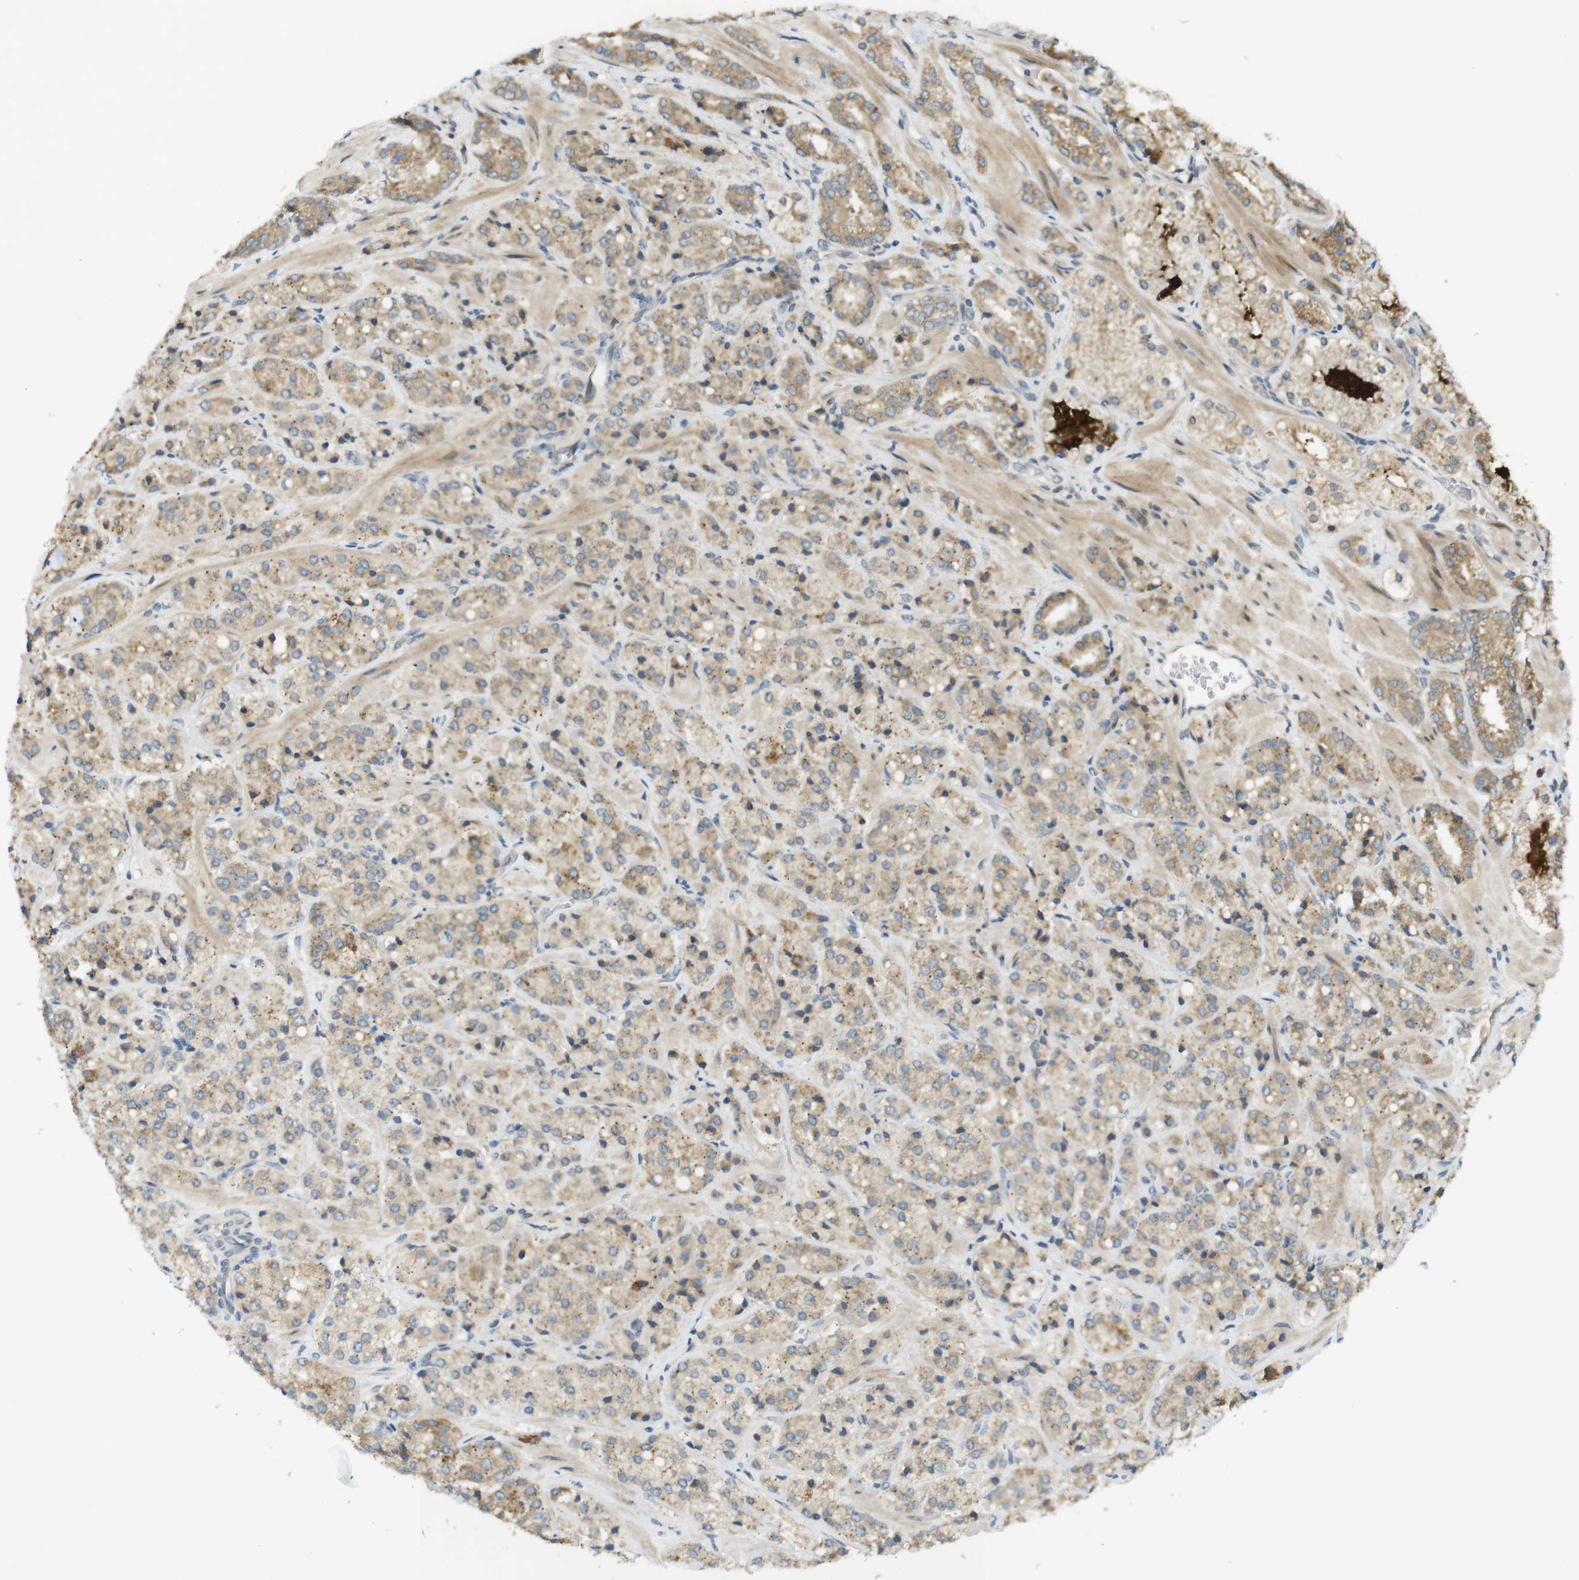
{"staining": {"intensity": "moderate", "quantity": "25%-75%", "location": "cytoplasmic/membranous"}, "tissue": "prostate cancer", "cell_type": "Tumor cells", "image_type": "cancer", "snomed": [{"axis": "morphology", "description": "Adenocarcinoma, High grade"}, {"axis": "topography", "description": "Prostate"}], "caption": "There is medium levels of moderate cytoplasmic/membranous positivity in tumor cells of prostate cancer, as demonstrated by immunohistochemical staining (brown color).", "gene": "CLRN3", "patient": {"sex": "male", "age": 64}}